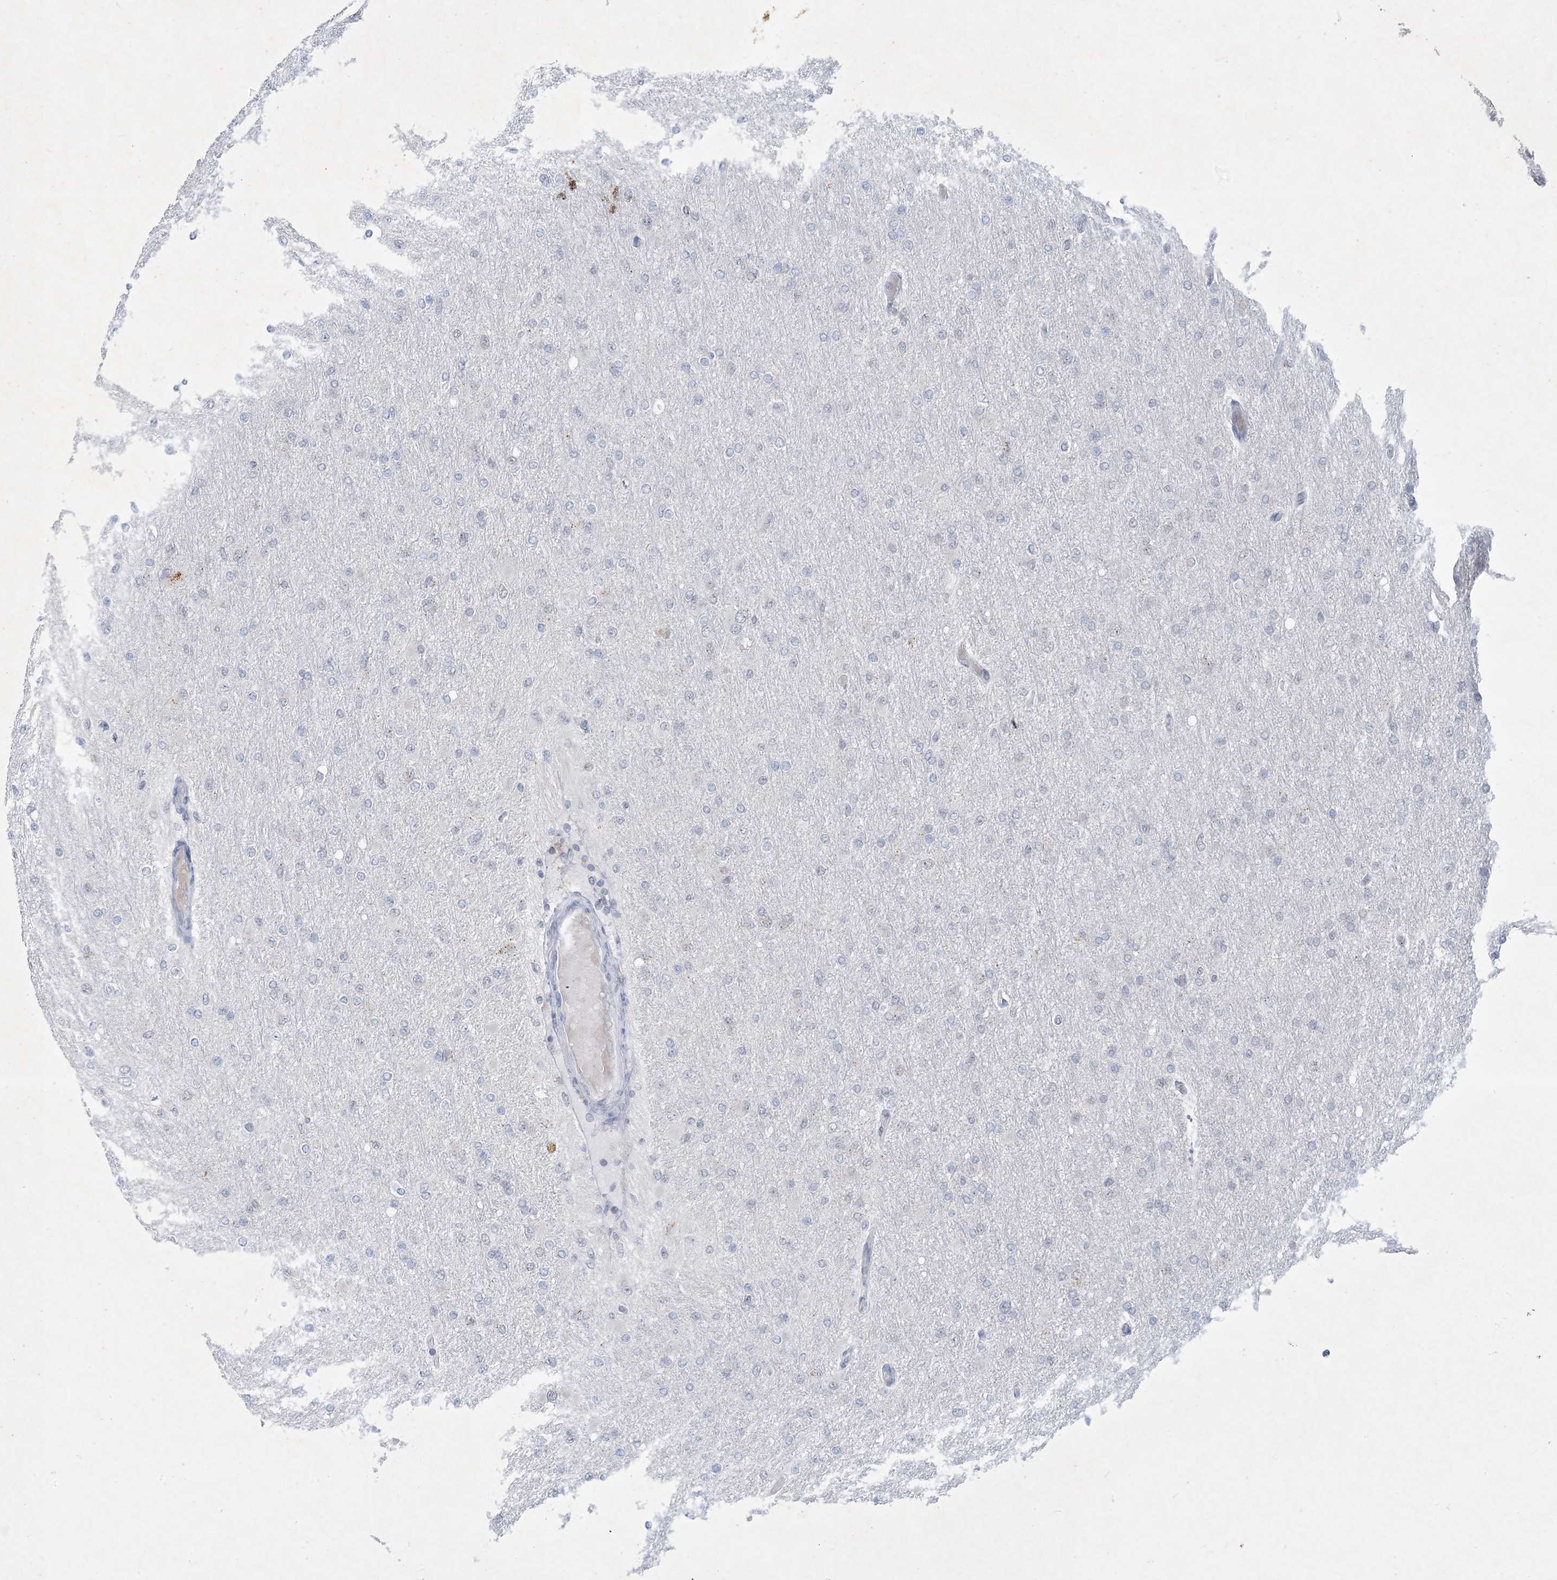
{"staining": {"intensity": "negative", "quantity": "none", "location": "none"}, "tissue": "glioma", "cell_type": "Tumor cells", "image_type": "cancer", "snomed": [{"axis": "morphology", "description": "Glioma, malignant, High grade"}, {"axis": "topography", "description": "Cerebral cortex"}], "caption": "Immunohistochemistry (IHC) image of neoplastic tissue: malignant glioma (high-grade) stained with DAB displays no significant protein expression in tumor cells. (Stains: DAB immunohistochemistry (IHC) with hematoxylin counter stain, Microscopy: brightfield microscopy at high magnification).", "gene": "ZNF674", "patient": {"sex": "female", "age": 36}}